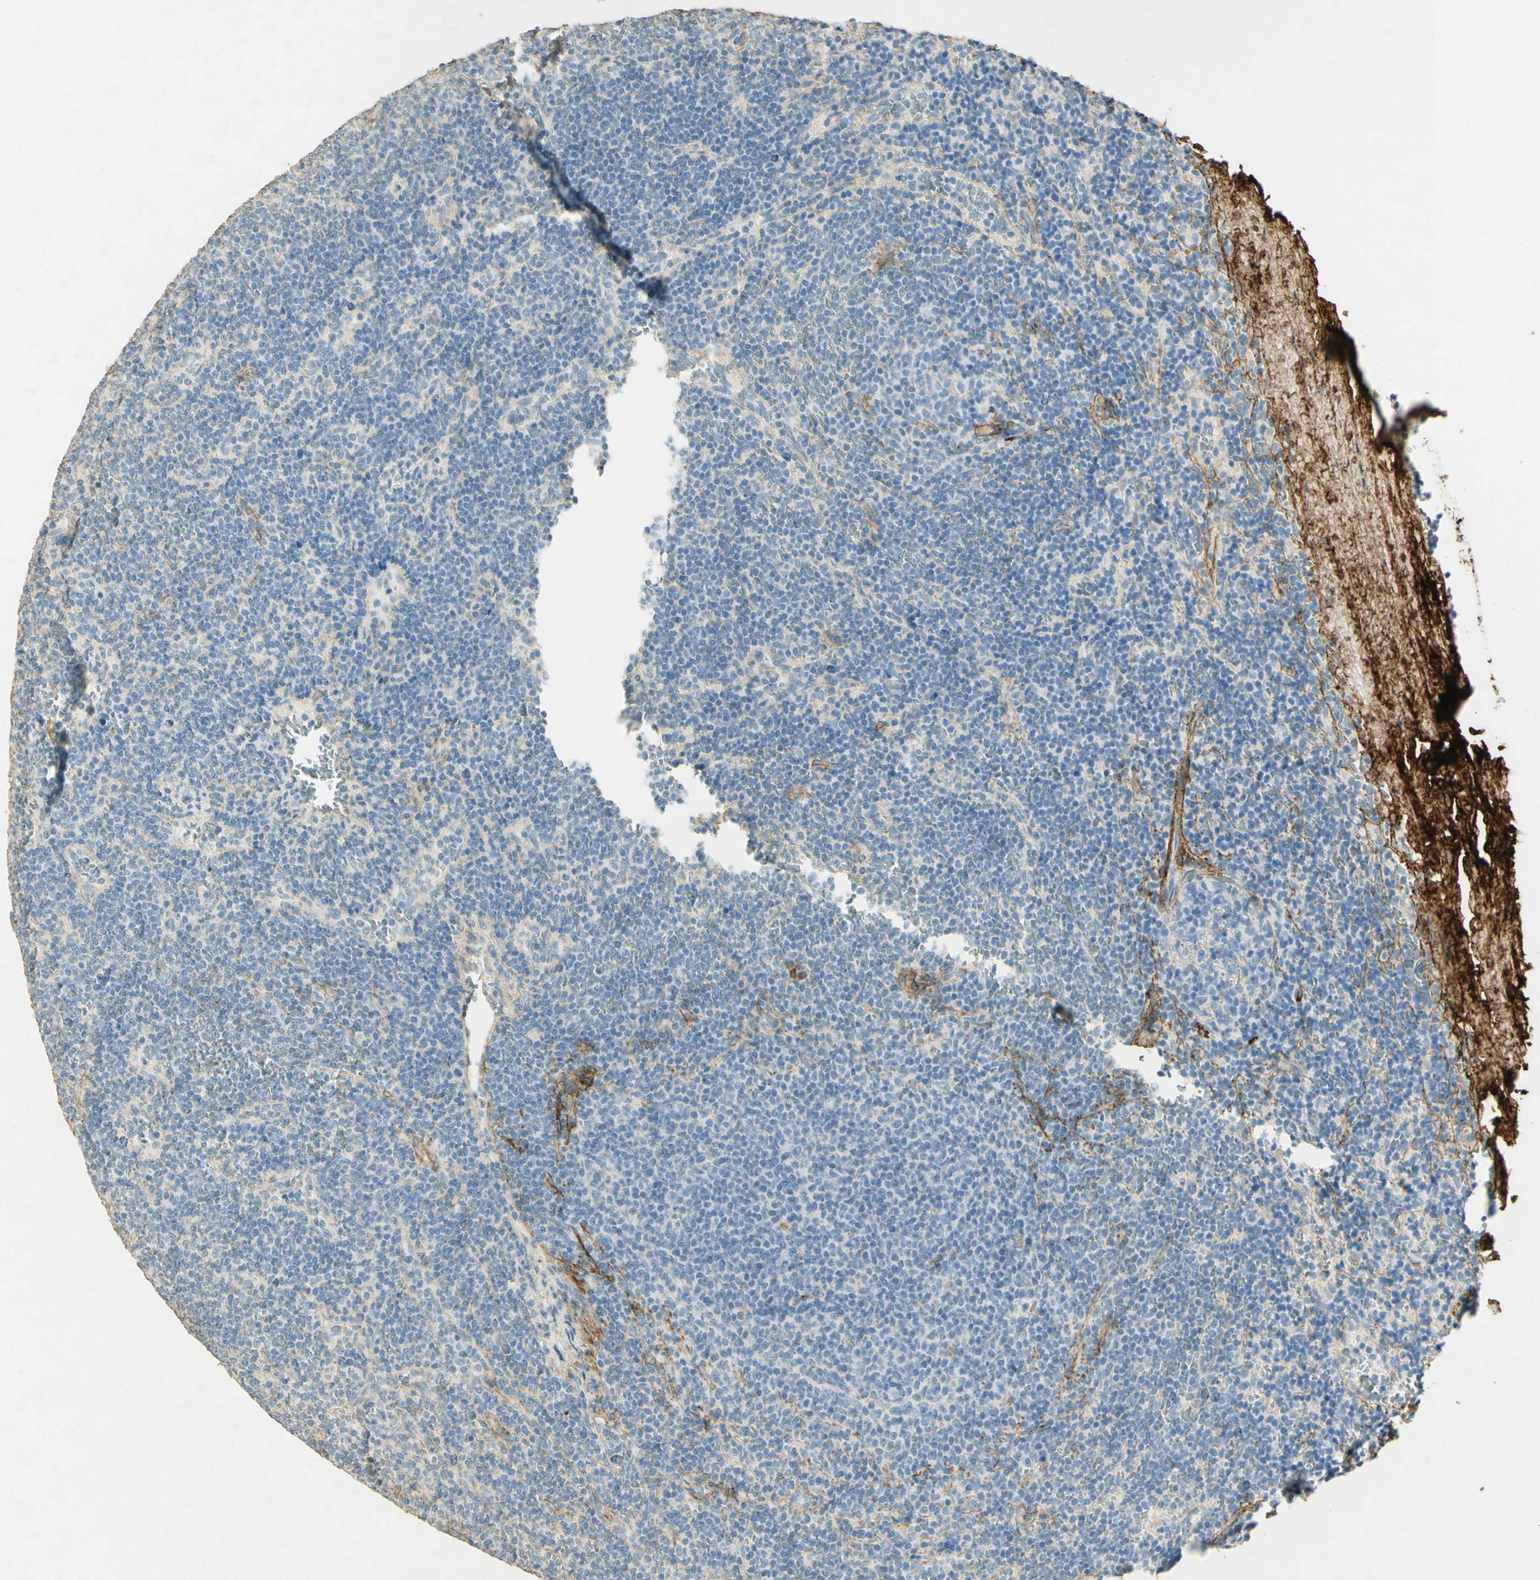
{"staining": {"intensity": "weak", "quantity": "<25%", "location": "cytoplasmic/membranous"}, "tissue": "lymphoma", "cell_type": "Tumor cells", "image_type": "cancer", "snomed": [{"axis": "morphology", "description": "Malignant lymphoma, non-Hodgkin's type, Low grade"}, {"axis": "topography", "description": "Spleen"}], "caption": "Photomicrograph shows no significant protein expression in tumor cells of low-grade malignant lymphoma, non-Hodgkin's type. The staining was performed using DAB to visualize the protein expression in brown, while the nuclei were stained in blue with hematoxylin (Magnification: 20x).", "gene": "TNN", "patient": {"sex": "female", "age": 50}}